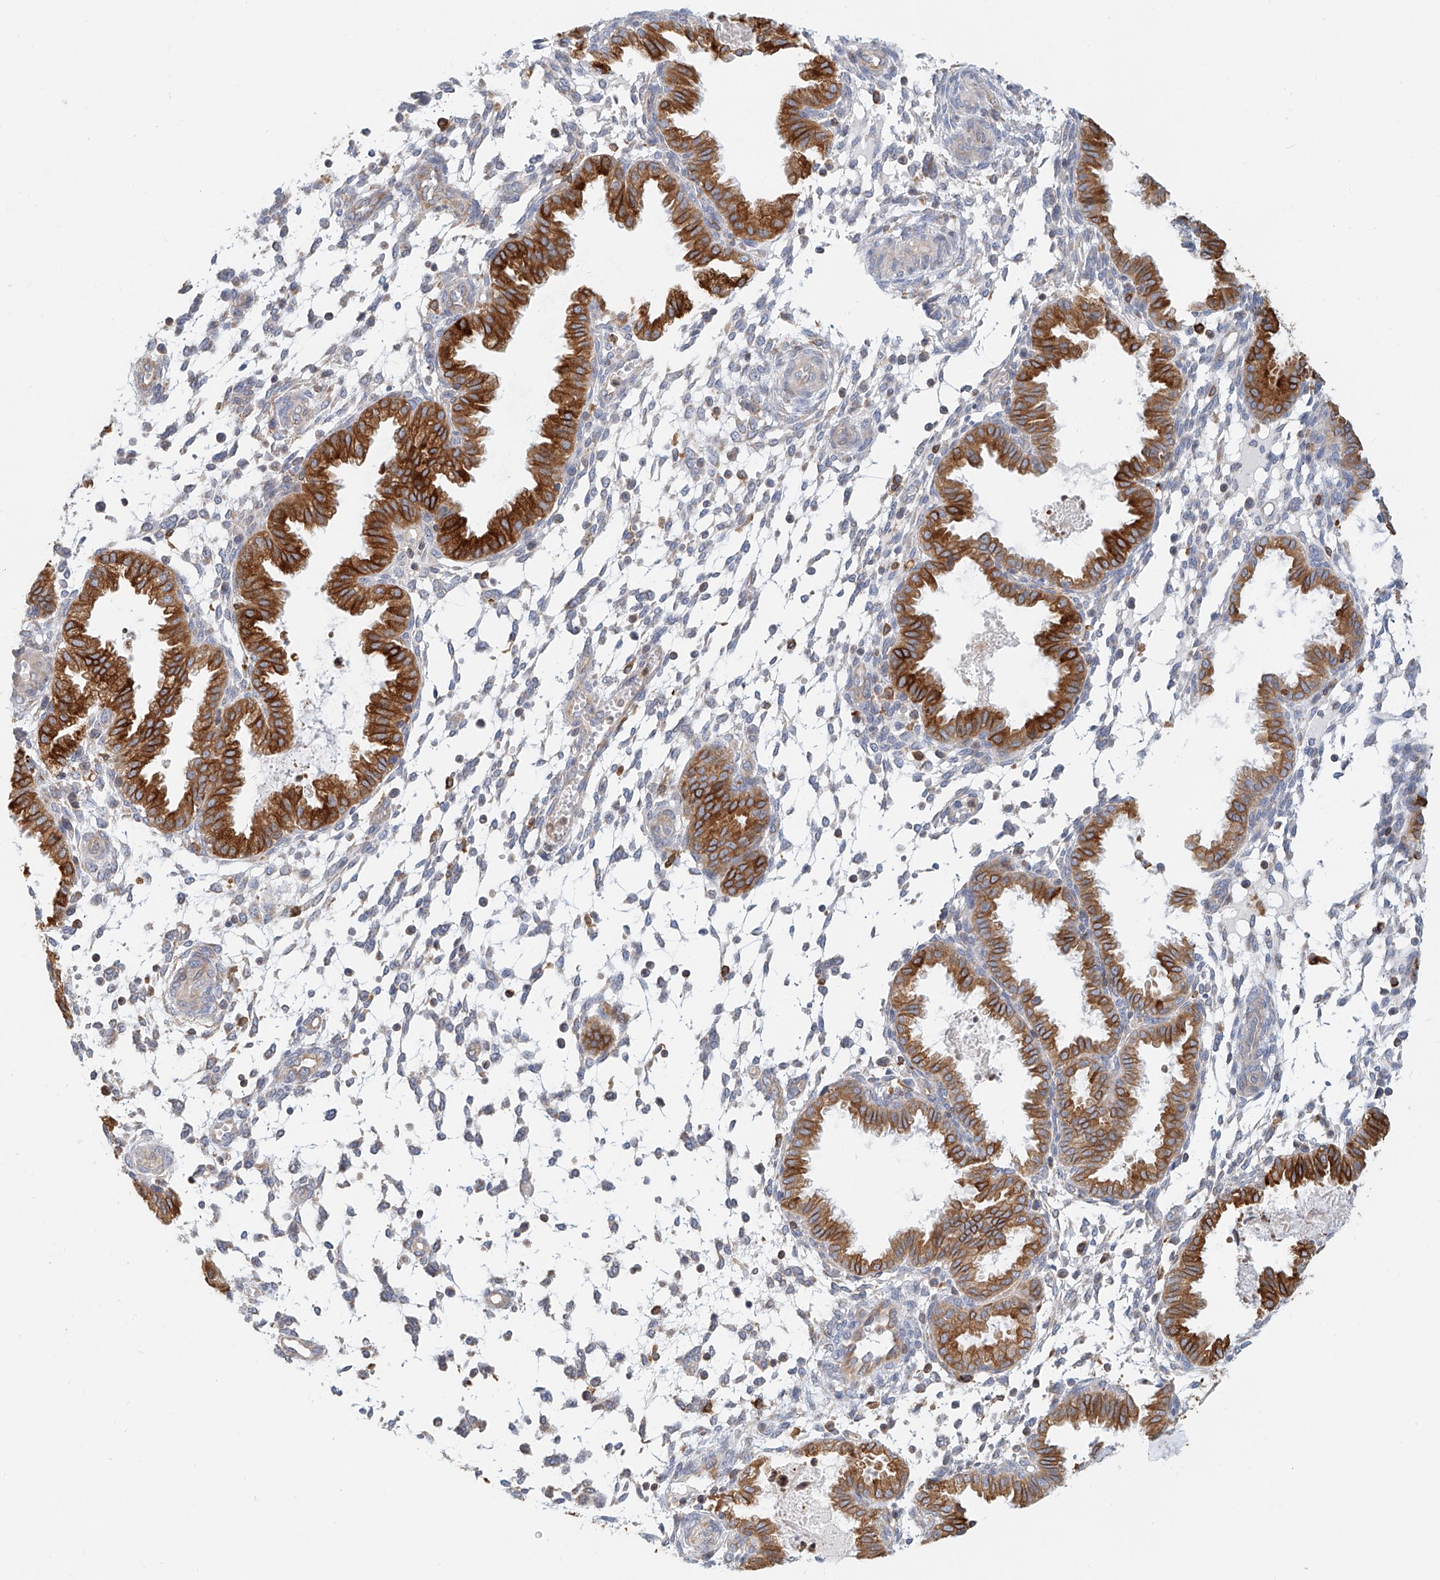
{"staining": {"intensity": "moderate", "quantity": "<25%", "location": "cytoplasmic/membranous"}, "tissue": "endometrium", "cell_type": "Cells in endometrial stroma", "image_type": "normal", "snomed": [{"axis": "morphology", "description": "Normal tissue, NOS"}, {"axis": "topography", "description": "Endometrium"}], "caption": "Moderate cytoplasmic/membranous staining for a protein is identified in about <25% of cells in endometrial stroma of normal endometrium using IHC.", "gene": "DHRS7", "patient": {"sex": "female", "age": 33}}